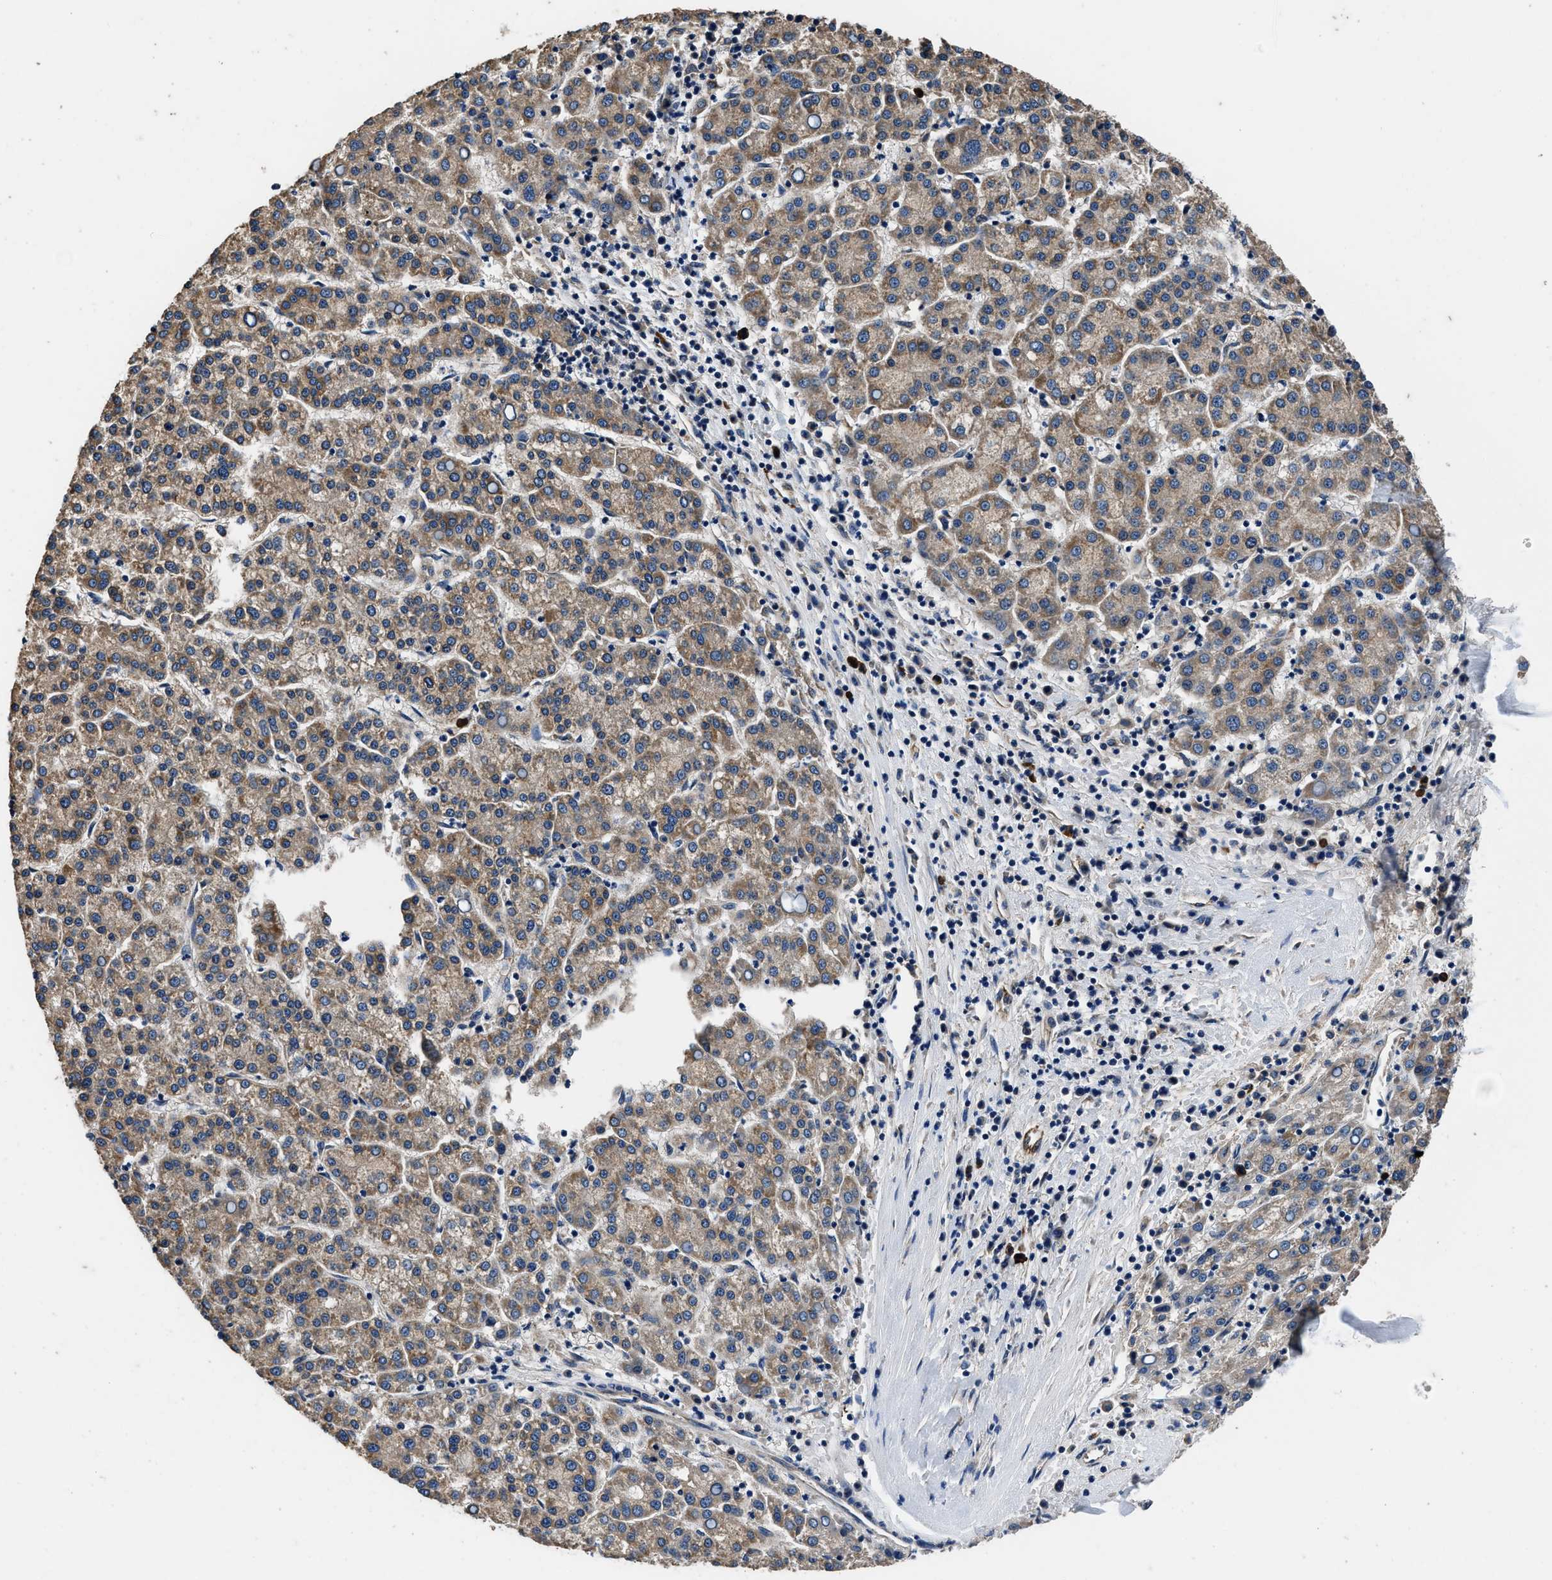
{"staining": {"intensity": "moderate", "quantity": ">75%", "location": "cytoplasmic/membranous"}, "tissue": "liver cancer", "cell_type": "Tumor cells", "image_type": "cancer", "snomed": [{"axis": "morphology", "description": "Carcinoma, Hepatocellular, NOS"}, {"axis": "topography", "description": "Liver"}], "caption": "Hepatocellular carcinoma (liver) stained for a protein (brown) shows moderate cytoplasmic/membranous positive staining in approximately >75% of tumor cells.", "gene": "DHRS7B", "patient": {"sex": "female", "age": 58}}